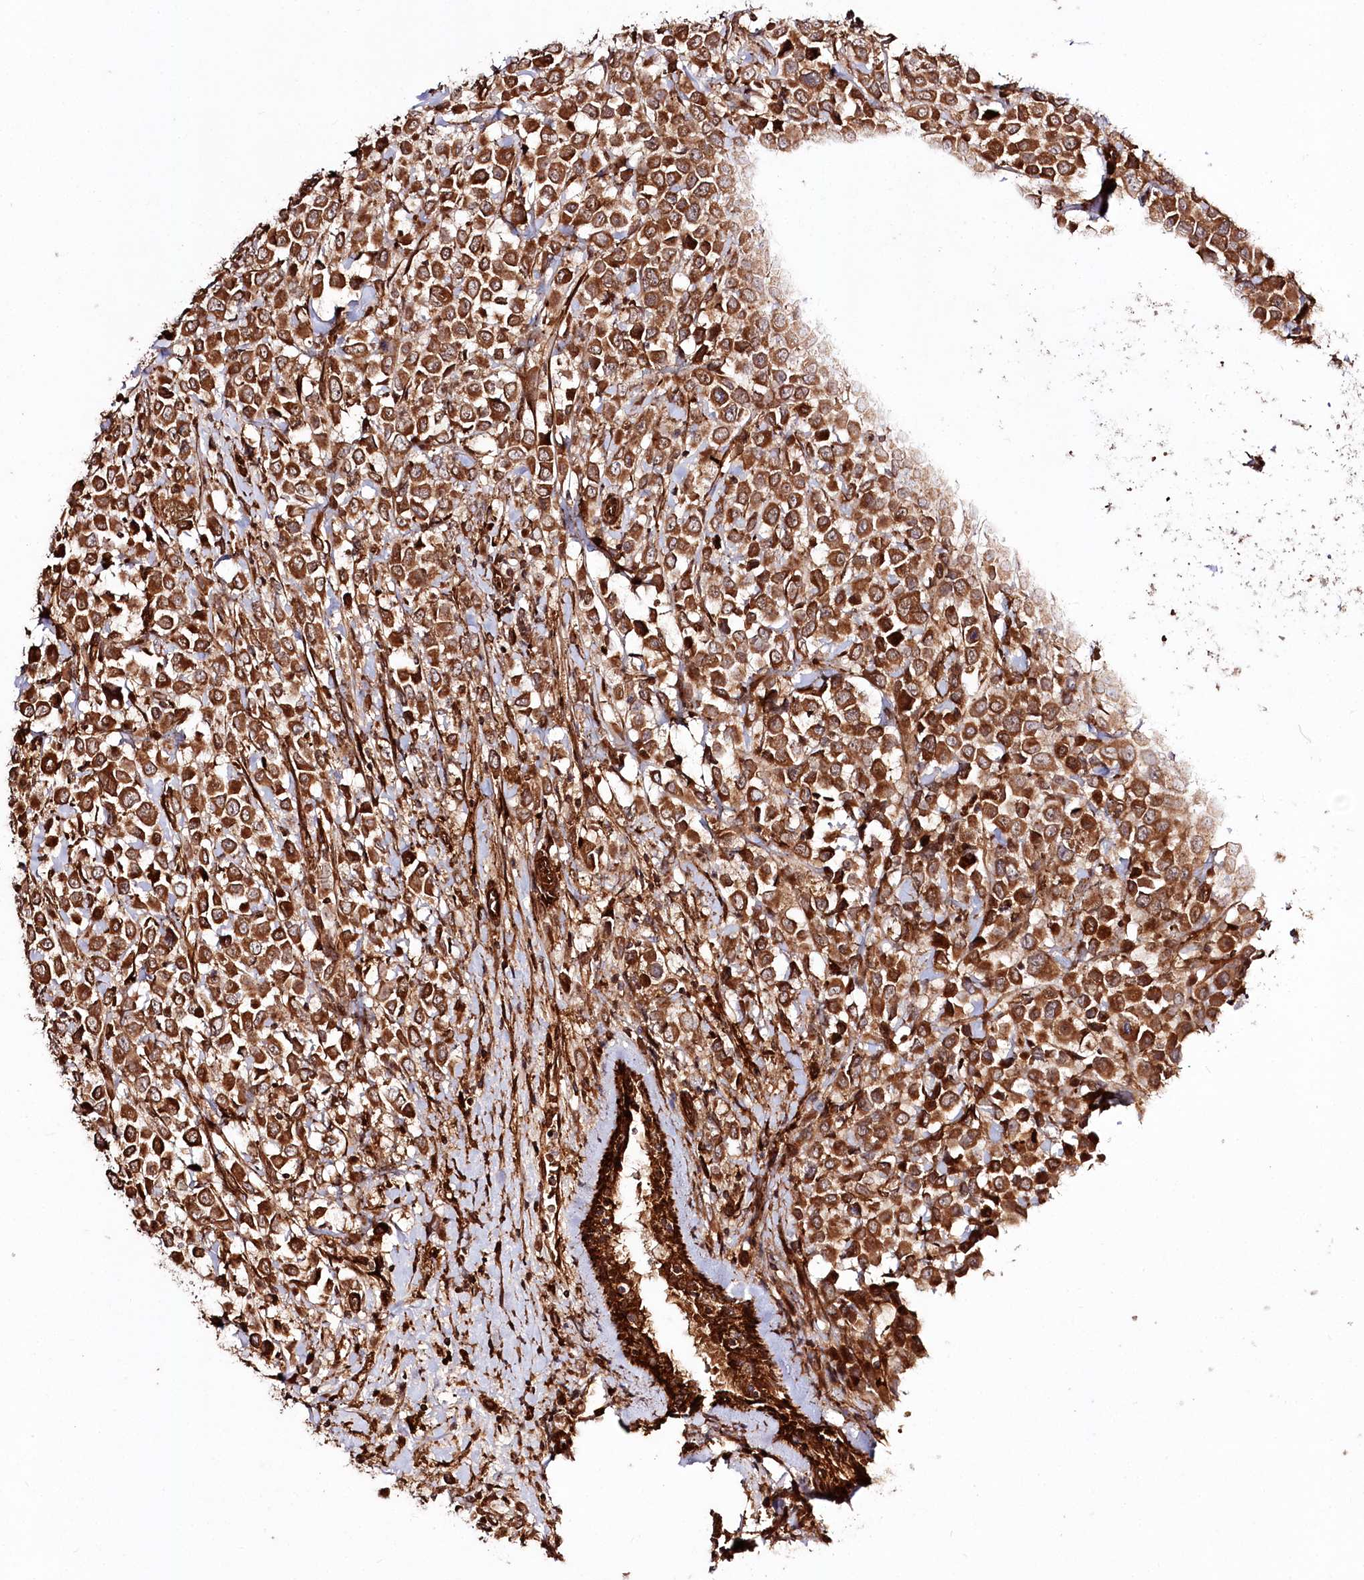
{"staining": {"intensity": "strong", "quantity": ">75%", "location": "cytoplasmic/membranous"}, "tissue": "breast cancer", "cell_type": "Tumor cells", "image_type": "cancer", "snomed": [{"axis": "morphology", "description": "Duct carcinoma"}, {"axis": "topography", "description": "Breast"}], "caption": "Breast cancer tissue demonstrates strong cytoplasmic/membranous positivity in about >75% of tumor cells (DAB (3,3'-diaminobenzidine) IHC with brightfield microscopy, high magnification).", "gene": "REXO2", "patient": {"sex": "female", "age": 61}}